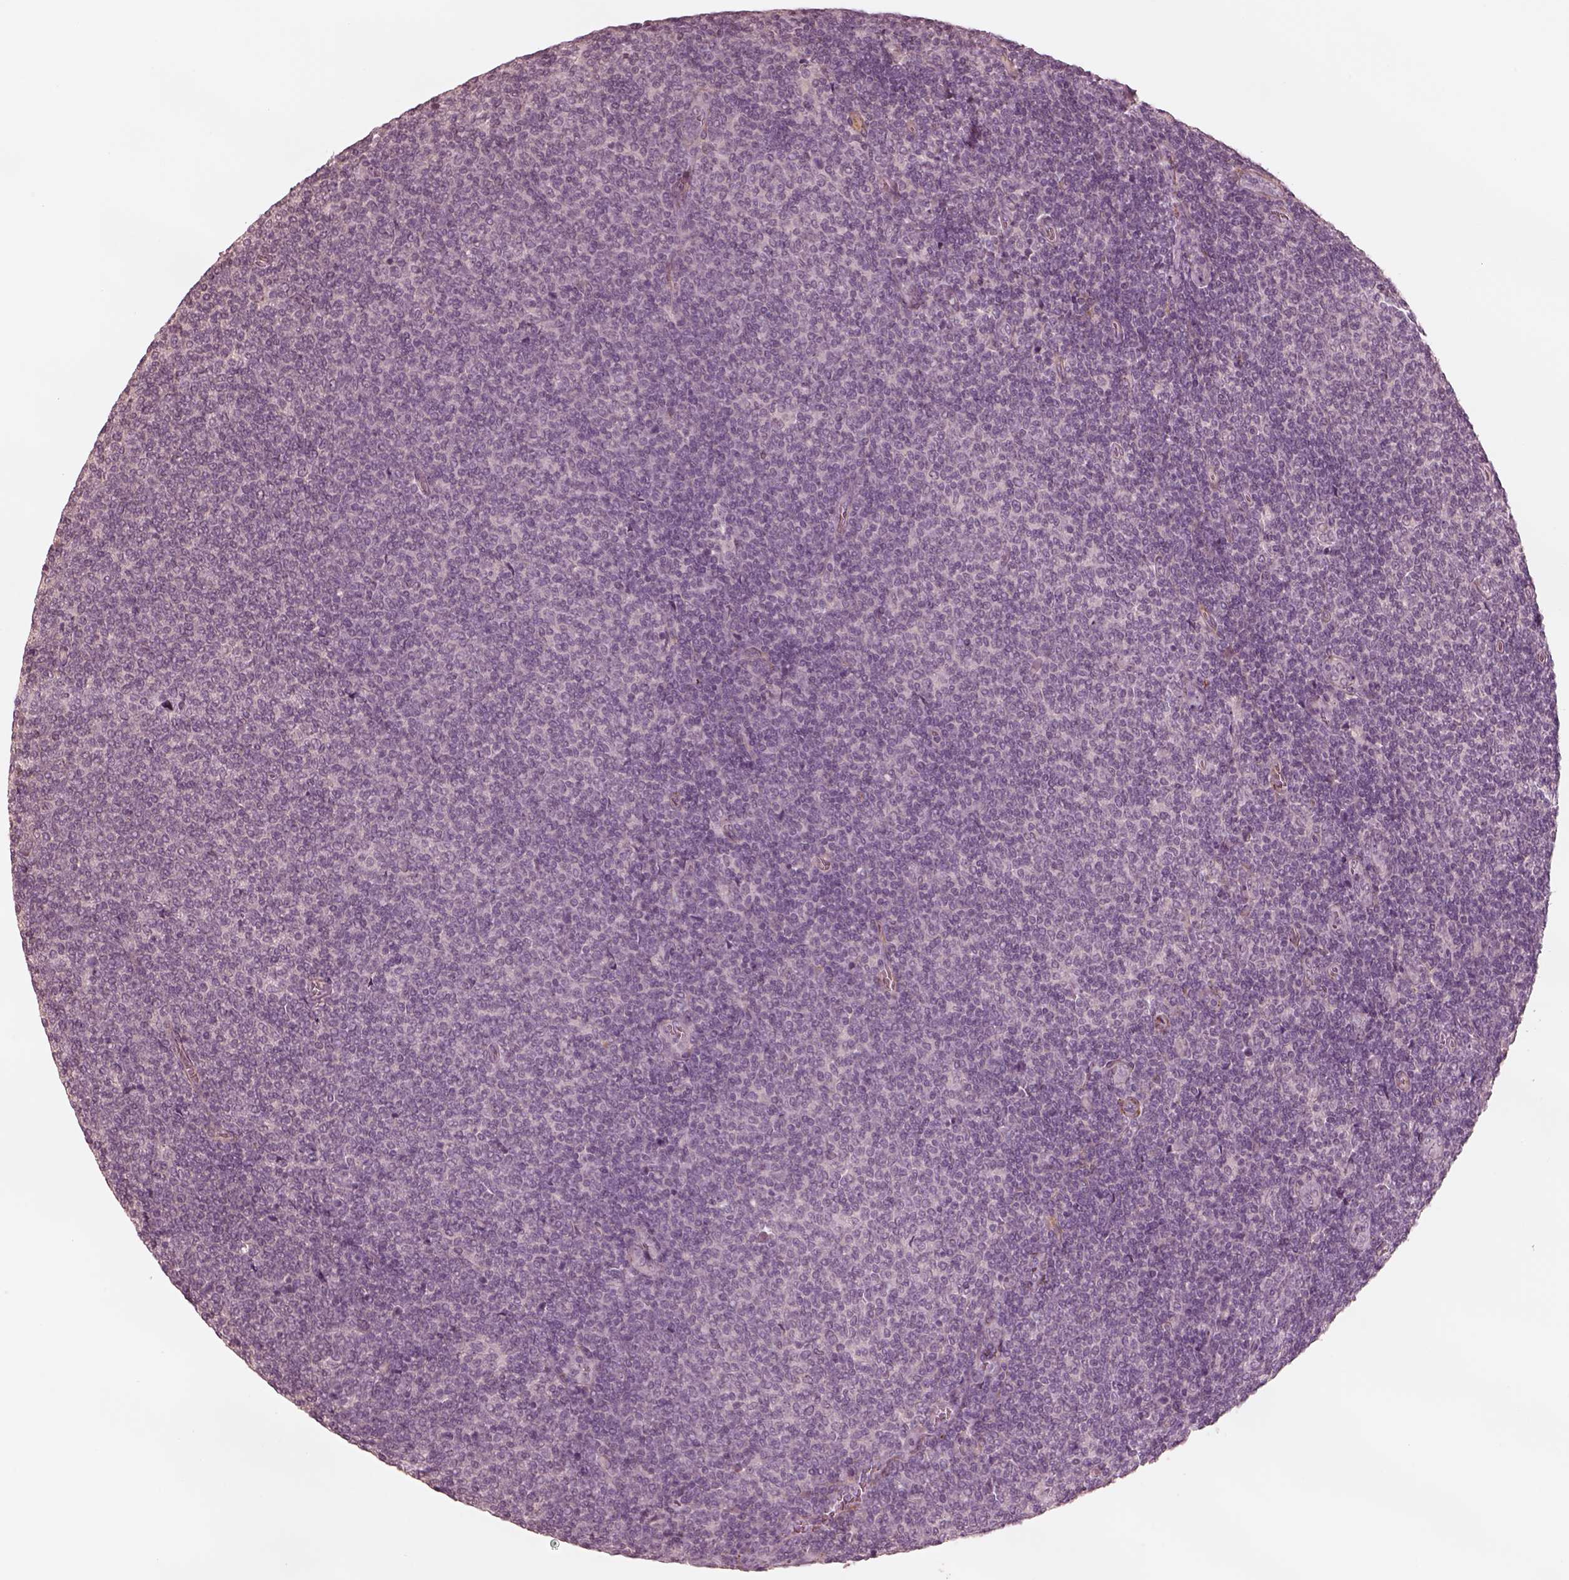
{"staining": {"intensity": "negative", "quantity": "none", "location": "none"}, "tissue": "lymphoma", "cell_type": "Tumor cells", "image_type": "cancer", "snomed": [{"axis": "morphology", "description": "Malignant lymphoma, non-Hodgkin's type, Low grade"}, {"axis": "topography", "description": "Lymph node"}], "caption": "Tumor cells are negative for protein expression in human malignant lymphoma, non-Hodgkin's type (low-grade). (DAB (3,3'-diaminobenzidine) IHC, high magnification).", "gene": "DNAAF9", "patient": {"sex": "male", "age": 52}}